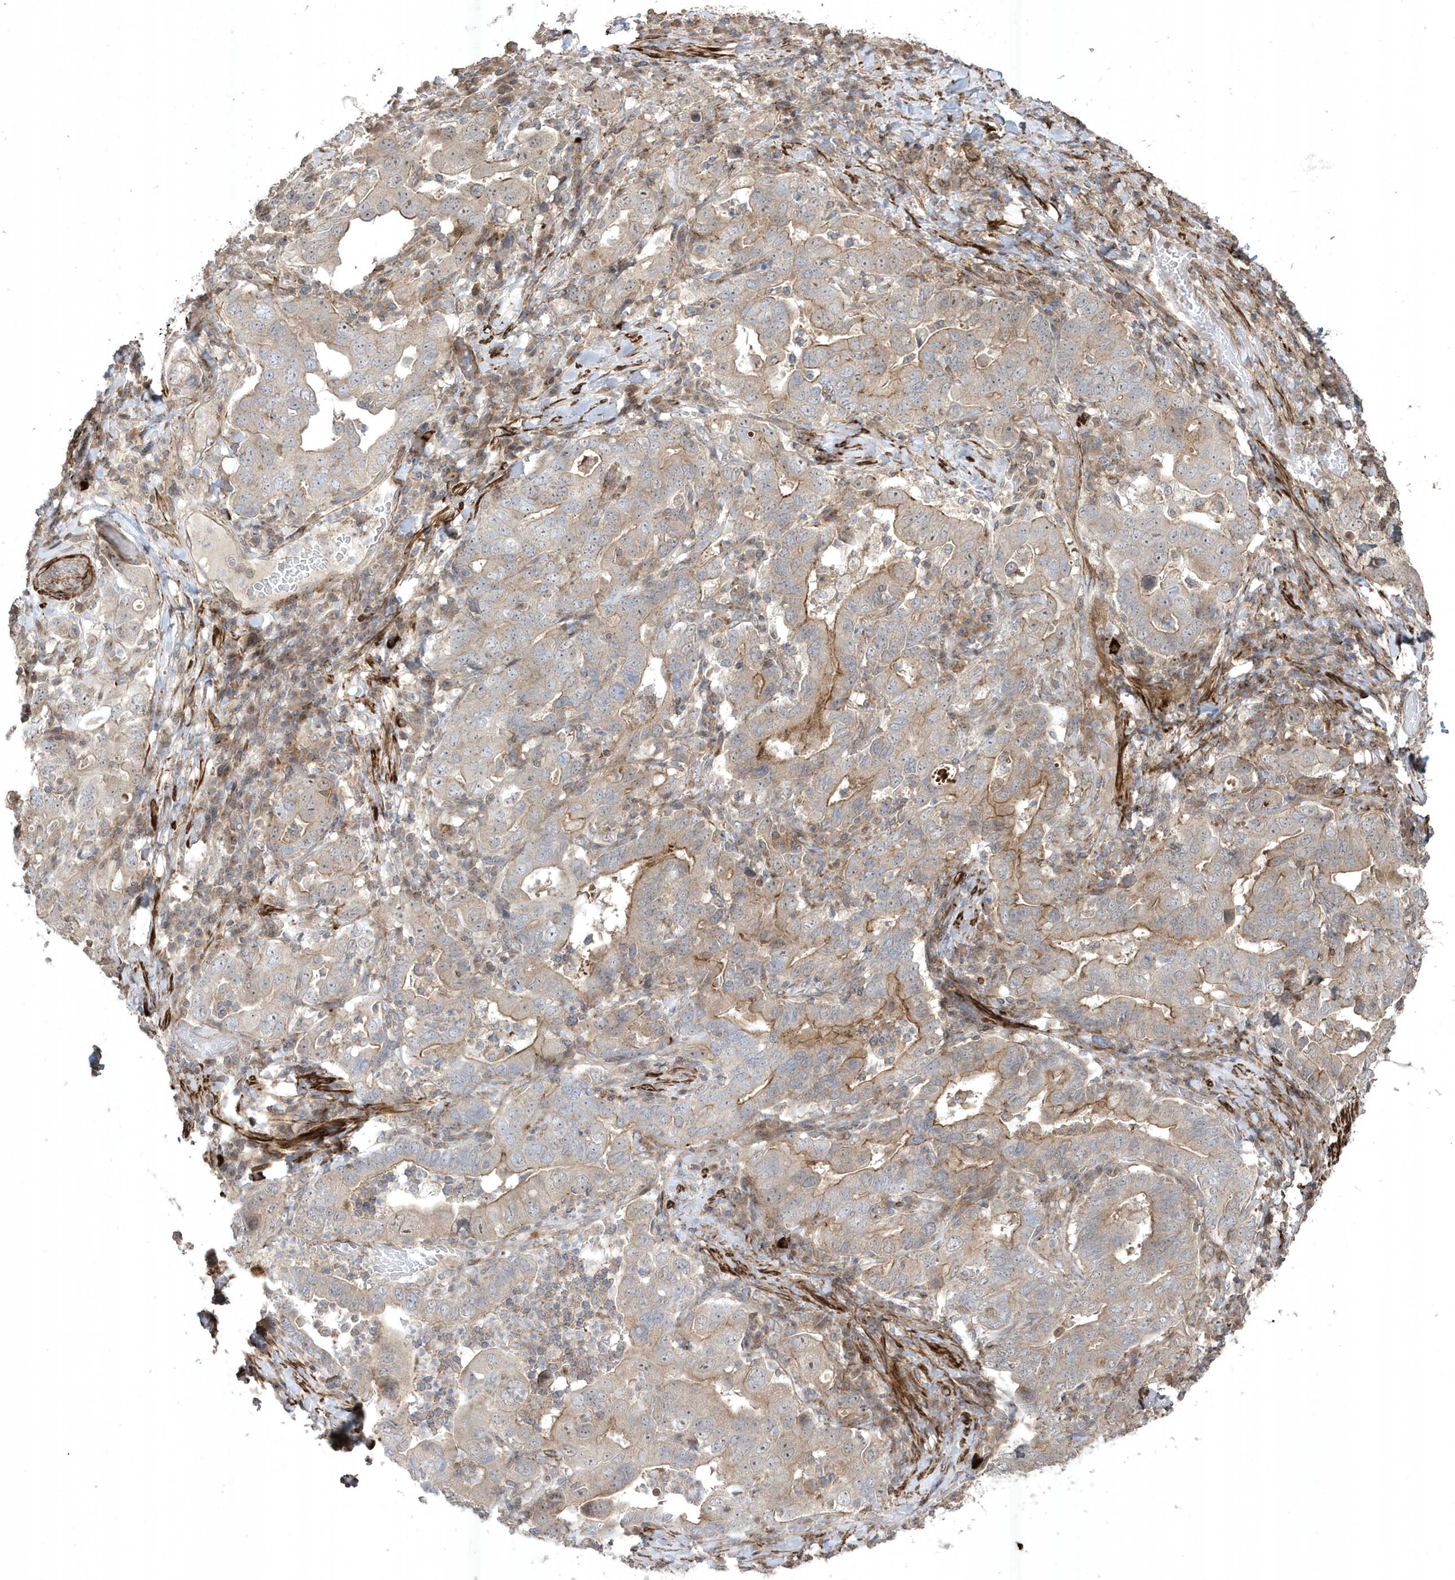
{"staining": {"intensity": "weak", "quantity": "<25%", "location": "cytoplasmic/membranous"}, "tissue": "stomach cancer", "cell_type": "Tumor cells", "image_type": "cancer", "snomed": [{"axis": "morphology", "description": "Adenocarcinoma, NOS"}, {"axis": "topography", "description": "Stomach, upper"}], "caption": "An immunohistochemistry (IHC) photomicrograph of adenocarcinoma (stomach) is shown. There is no staining in tumor cells of adenocarcinoma (stomach).", "gene": "CETN3", "patient": {"sex": "male", "age": 62}}